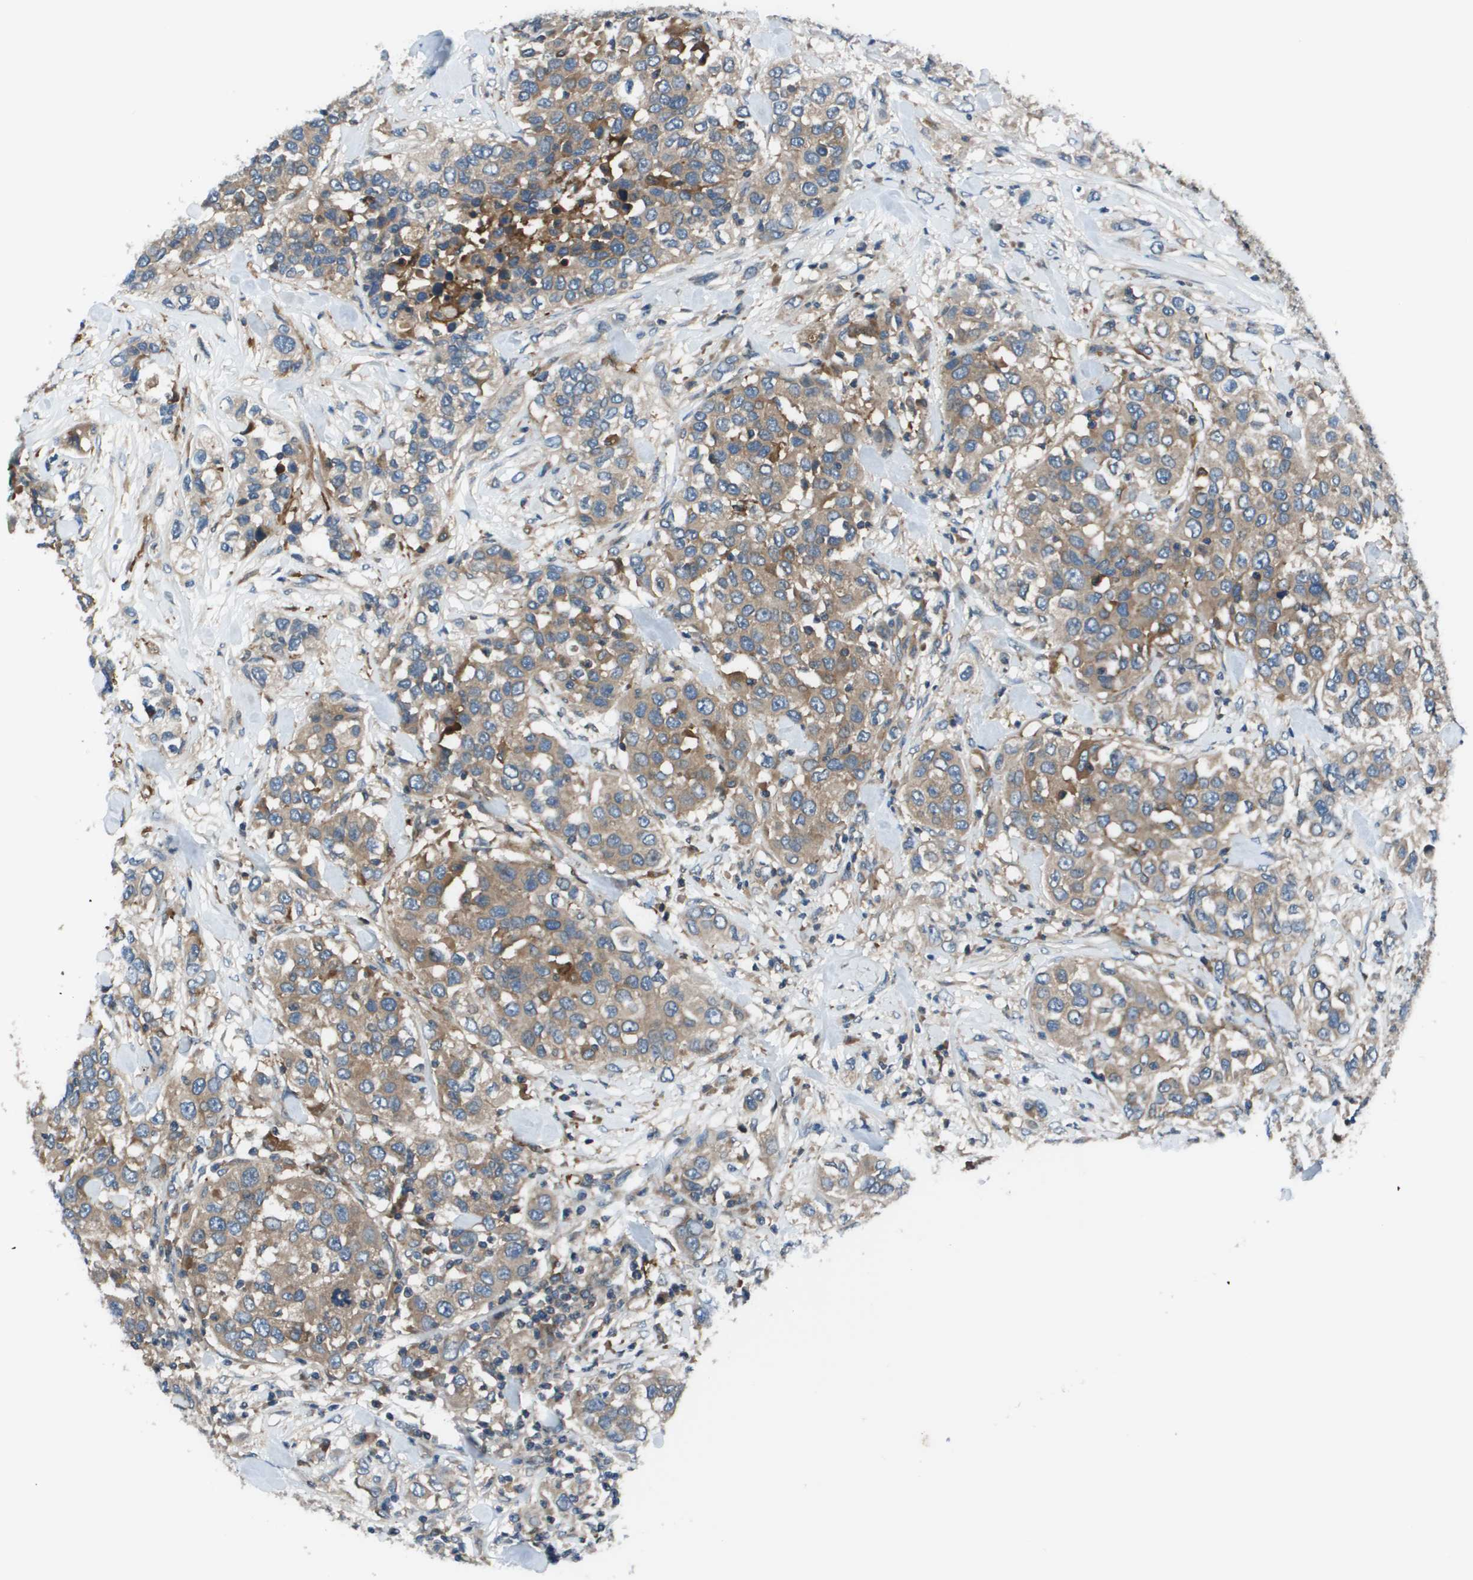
{"staining": {"intensity": "moderate", "quantity": "25%-75%", "location": "cytoplasmic/membranous"}, "tissue": "urothelial cancer", "cell_type": "Tumor cells", "image_type": "cancer", "snomed": [{"axis": "morphology", "description": "Urothelial carcinoma, High grade"}, {"axis": "topography", "description": "Urinary bladder"}], "caption": "Immunohistochemistry (IHC) staining of urothelial carcinoma (high-grade), which exhibits medium levels of moderate cytoplasmic/membranous expression in approximately 25%-75% of tumor cells indicating moderate cytoplasmic/membranous protein positivity. The staining was performed using DAB (brown) for protein detection and nuclei were counterstained in hematoxylin (blue).", "gene": "EIF3B", "patient": {"sex": "female", "age": 80}}